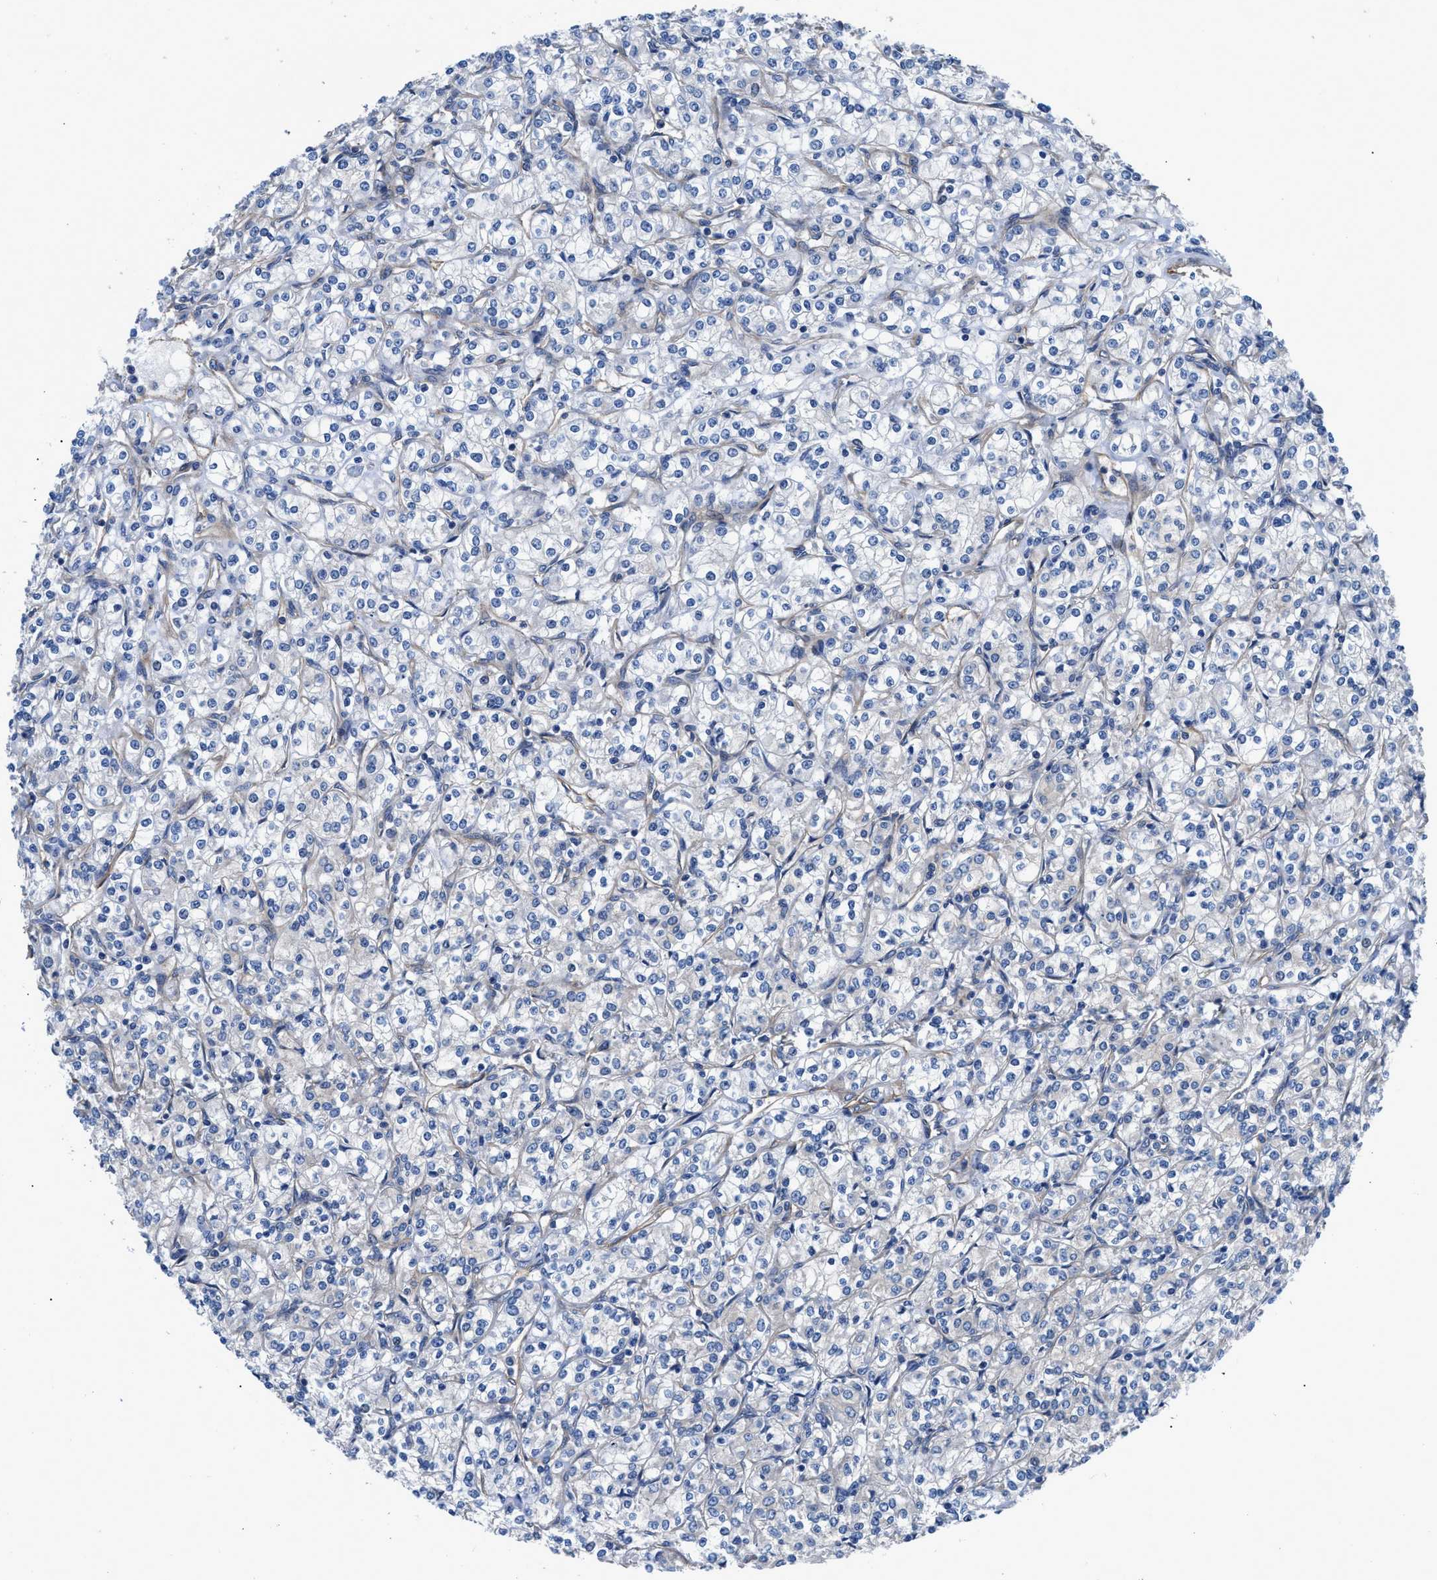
{"staining": {"intensity": "negative", "quantity": "none", "location": "none"}, "tissue": "renal cancer", "cell_type": "Tumor cells", "image_type": "cancer", "snomed": [{"axis": "morphology", "description": "Adenocarcinoma, NOS"}, {"axis": "topography", "description": "Kidney"}], "caption": "A high-resolution image shows immunohistochemistry (IHC) staining of renal cancer, which shows no significant staining in tumor cells.", "gene": "TRIP4", "patient": {"sex": "male", "age": 77}}